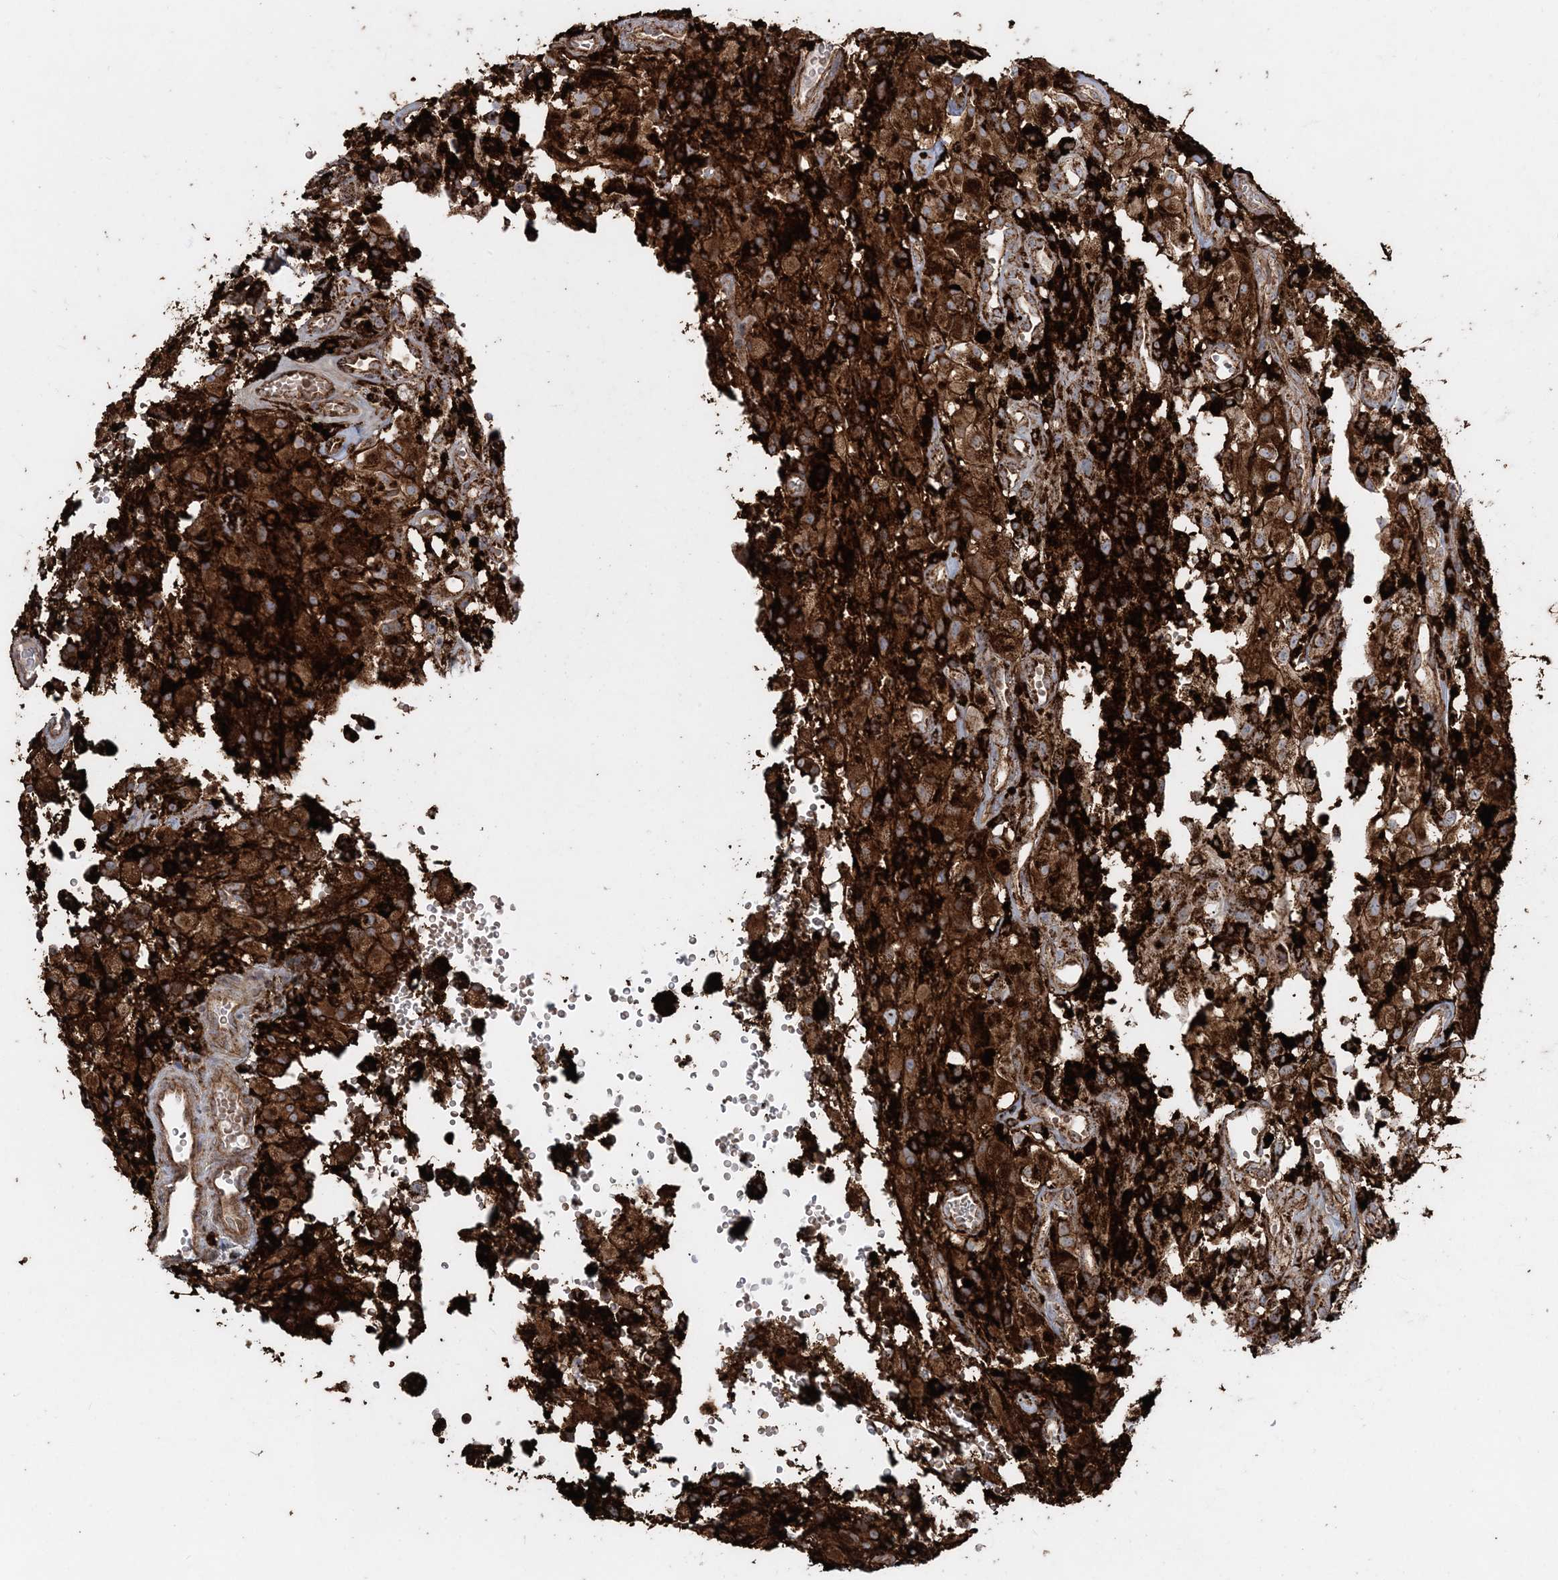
{"staining": {"intensity": "strong", "quantity": ">75%", "location": "cytoplasmic/membranous"}, "tissue": "glioma", "cell_type": "Tumor cells", "image_type": "cancer", "snomed": [{"axis": "morphology", "description": "Glioma, malignant, High grade"}, {"axis": "topography", "description": "Brain"}], "caption": "A high-resolution image shows immunohistochemistry (IHC) staining of malignant glioma (high-grade), which reveals strong cytoplasmic/membranous expression in approximately >75% of tumor cells.", "gene": "LRPPRC", "patient": {"sex": "female", "age": 59}}